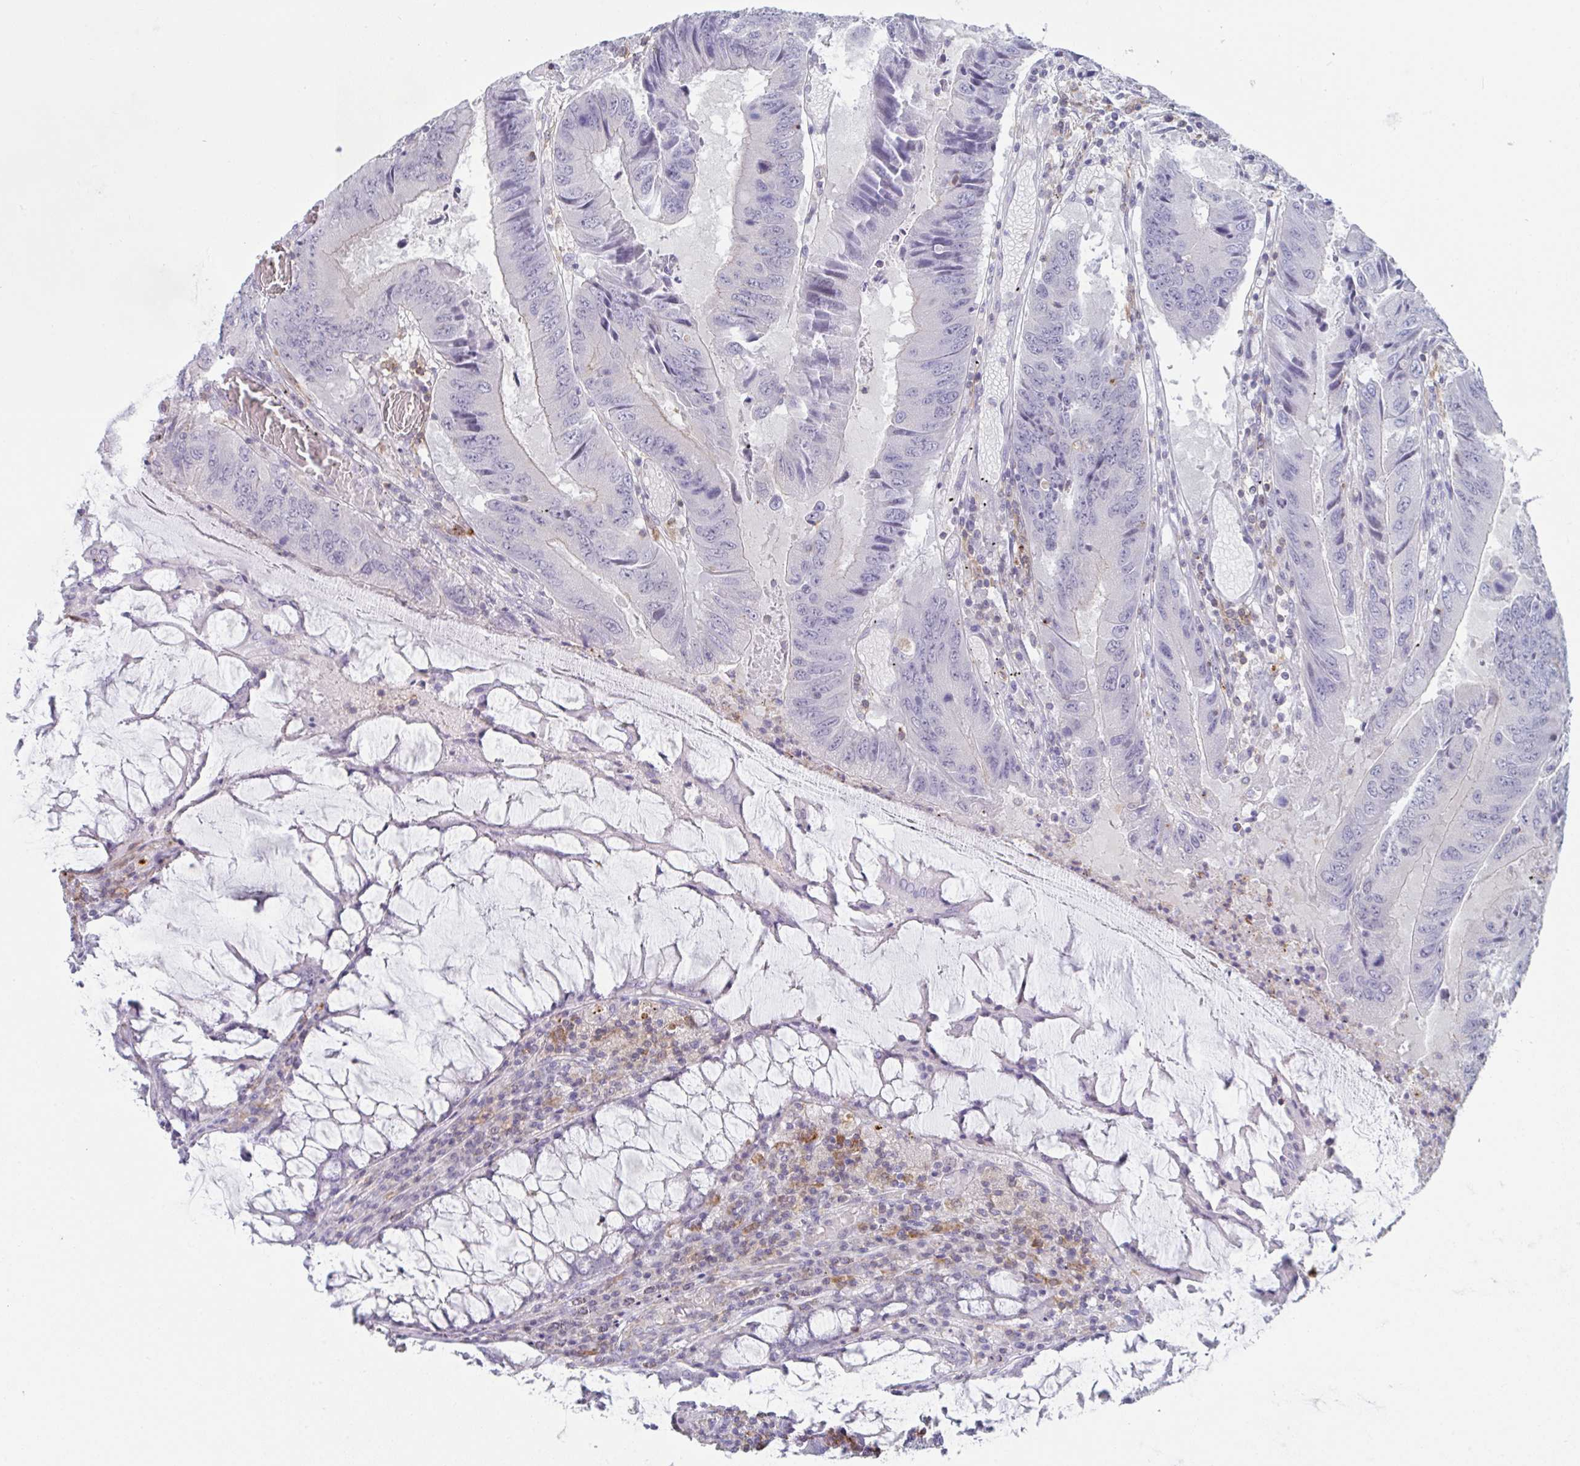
{"staining": {"intensity": "negative", "quantity": "none", "location": "none"}, "tissue": "colorectal cancer", "cell_type": "Tumor cells", "image_type": "cancer", "snomed": [{"axis": "morphology", "description": "Adenocarcinoma, NOS"}, {"axis": "topography", "description": "Colon"}], "caption": "This image is of colorectal adenocarcinoma stained with immunohistochemistry to label a protein in brown with the nuclei are counter-stained blue. There is no expression in tumor cells.", "gene": "DISP2", "patient": {"sex": "male", "age": 53}}